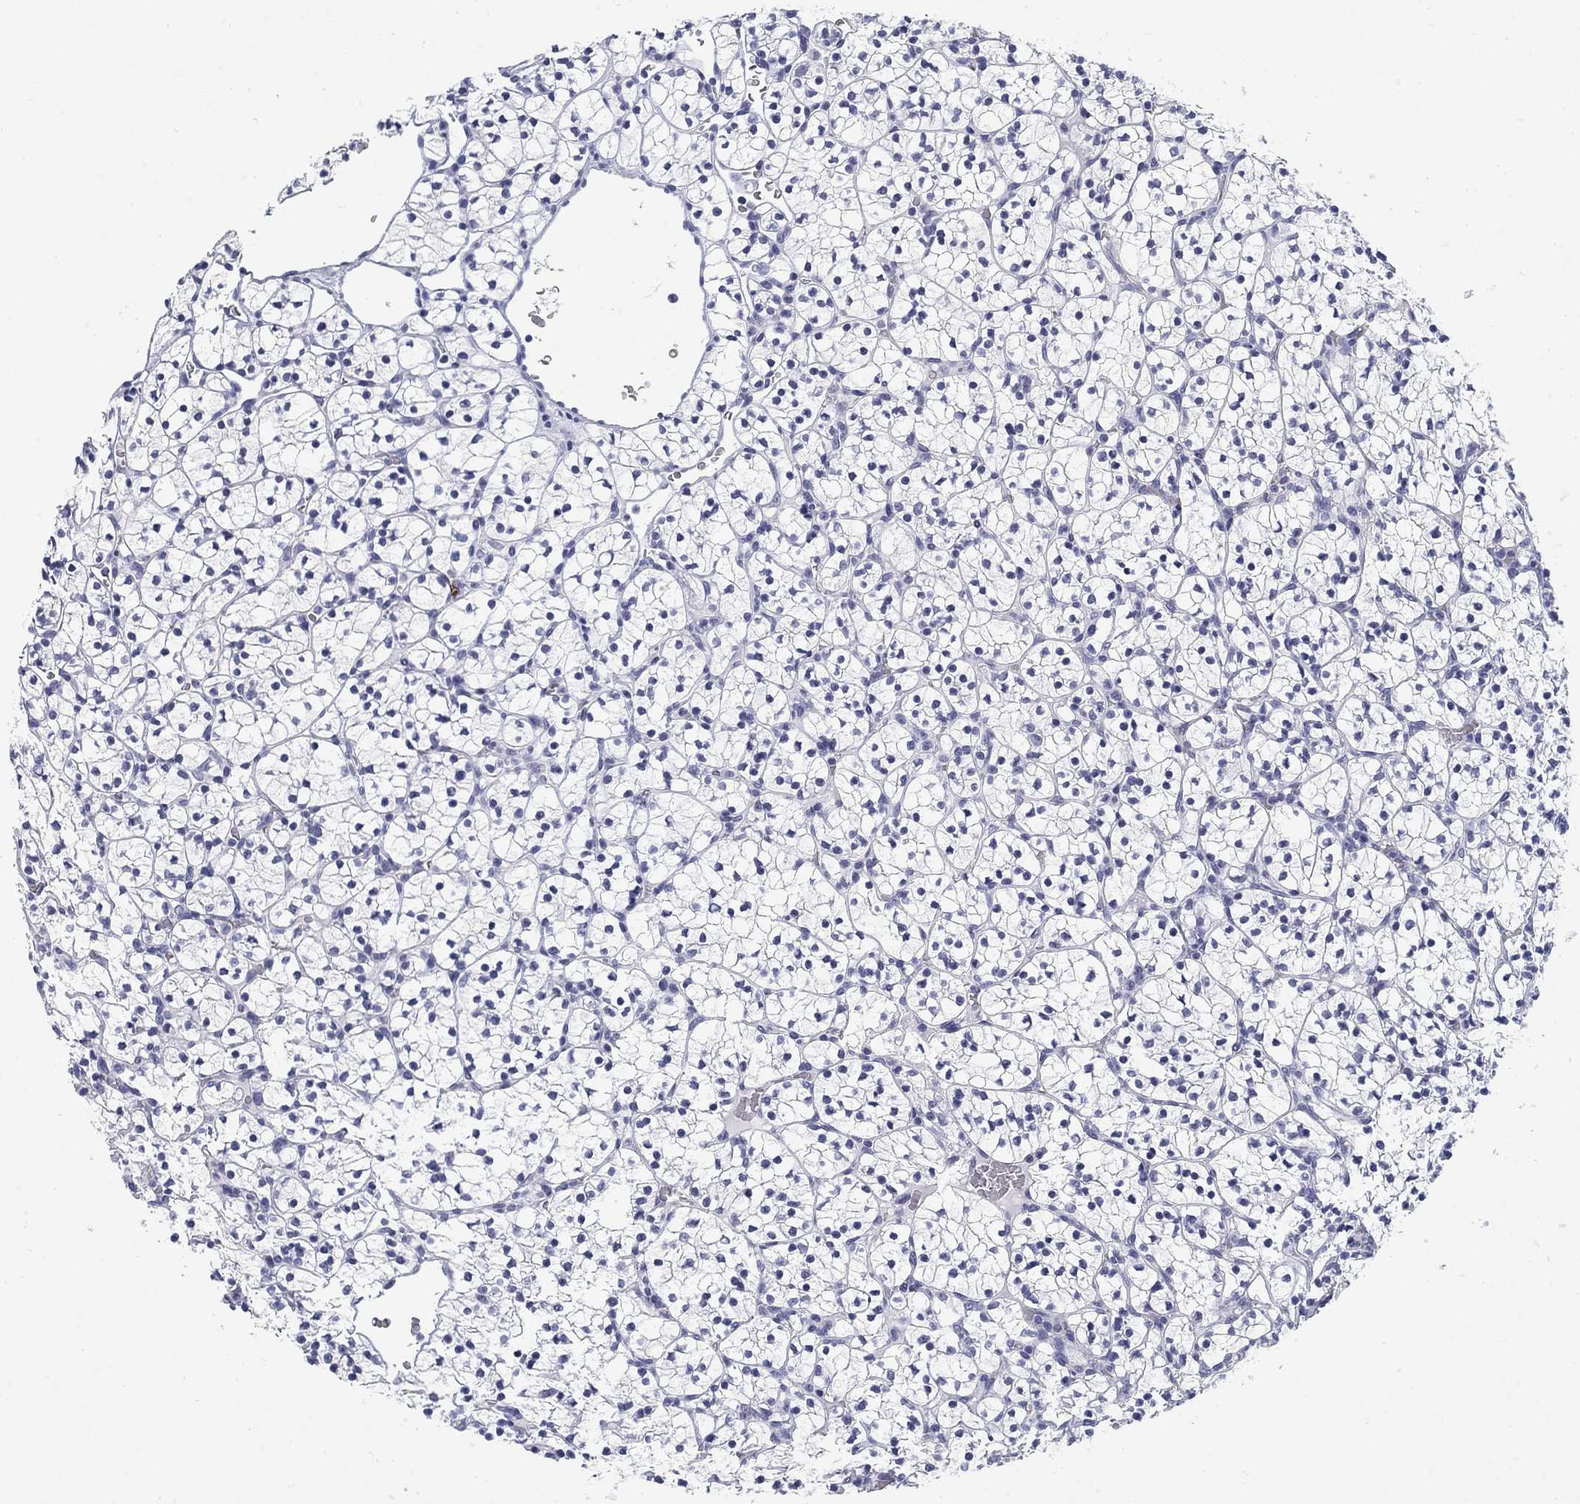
{"staining": {"intensity": "negative", "quantity": "none", "location": "none"}, "tissue": "renal cancer", "cell_type": "Tumor cells", "image_type": "cancer", "snomed": [{"axis": "morphology", "description": "Adenocarcinoma, NOS"}, {"axis": "topography", "description": "Kidney"}], "caption": "Tumor cells are negative for protein expression in human renal adenocarcinoma.", "gene": "CD79B", "patient": {"sex": "female", "age": 89}}